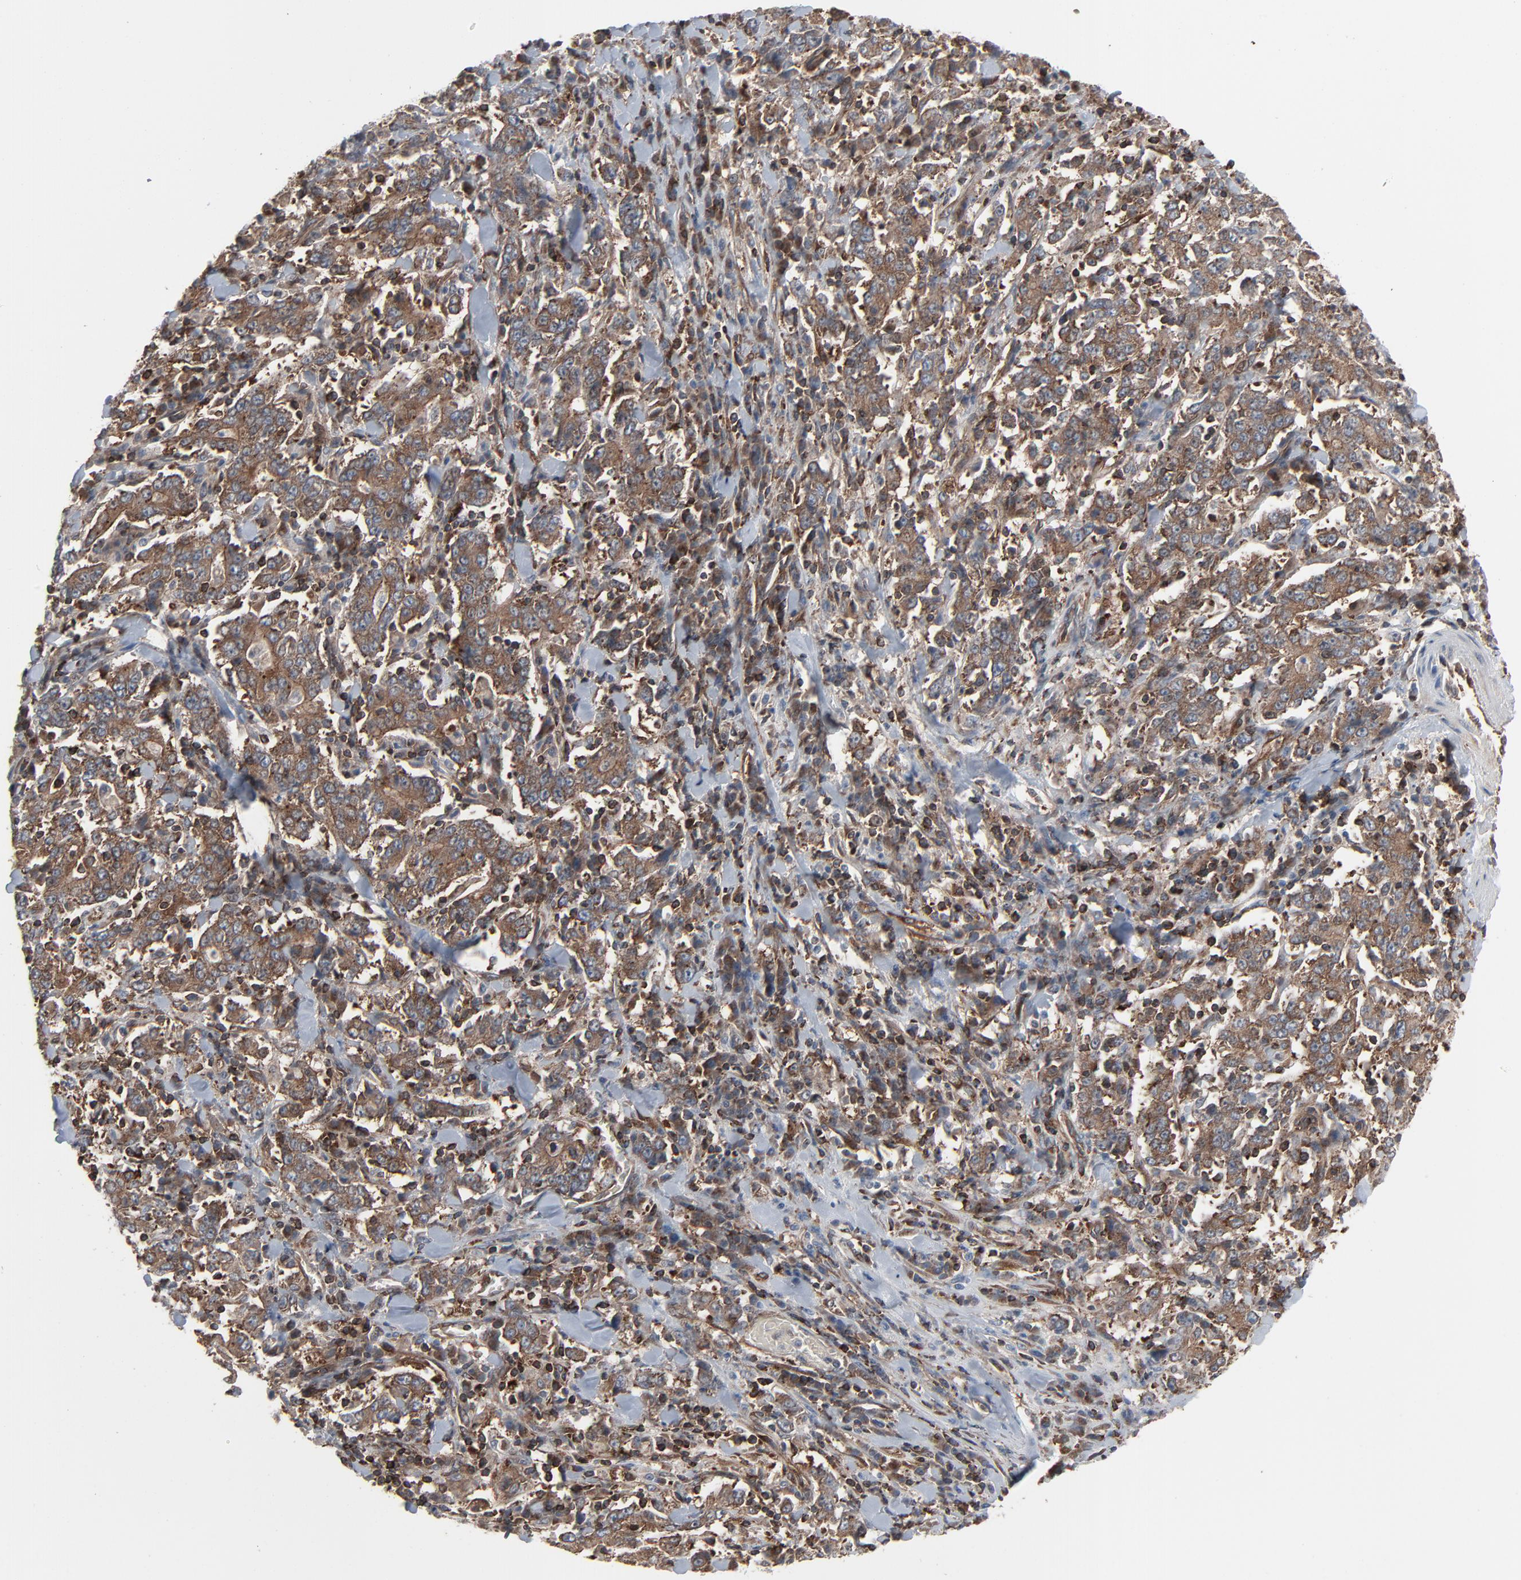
{"staining": {"intensity": "moderate", "quantity": ">75%", "location": "cytoplasmic/membranous"}, "tissue": "stomach cancer", "cell_type": "Tumor cells", "image_type": "cancer", "snomed": [{"axis": "morphology", "description": "Normal tissue, NOS"}, {"axis": "morphology", "description": "Adenocarcinoma, NOS"}, {"axis": "topography", "description": "Stomach, upper"}, {"axis": "topography", "description": "Stomach"}], "caption": "Adenocarcinoma (stomach) tissue exhibits moderate cytoplasmic/membranous positivity in about >75% of tumor cells, visualized by immunohistochemistry.", "gene": "OPTN", "patient": {"sex": "male", "age": 59}}